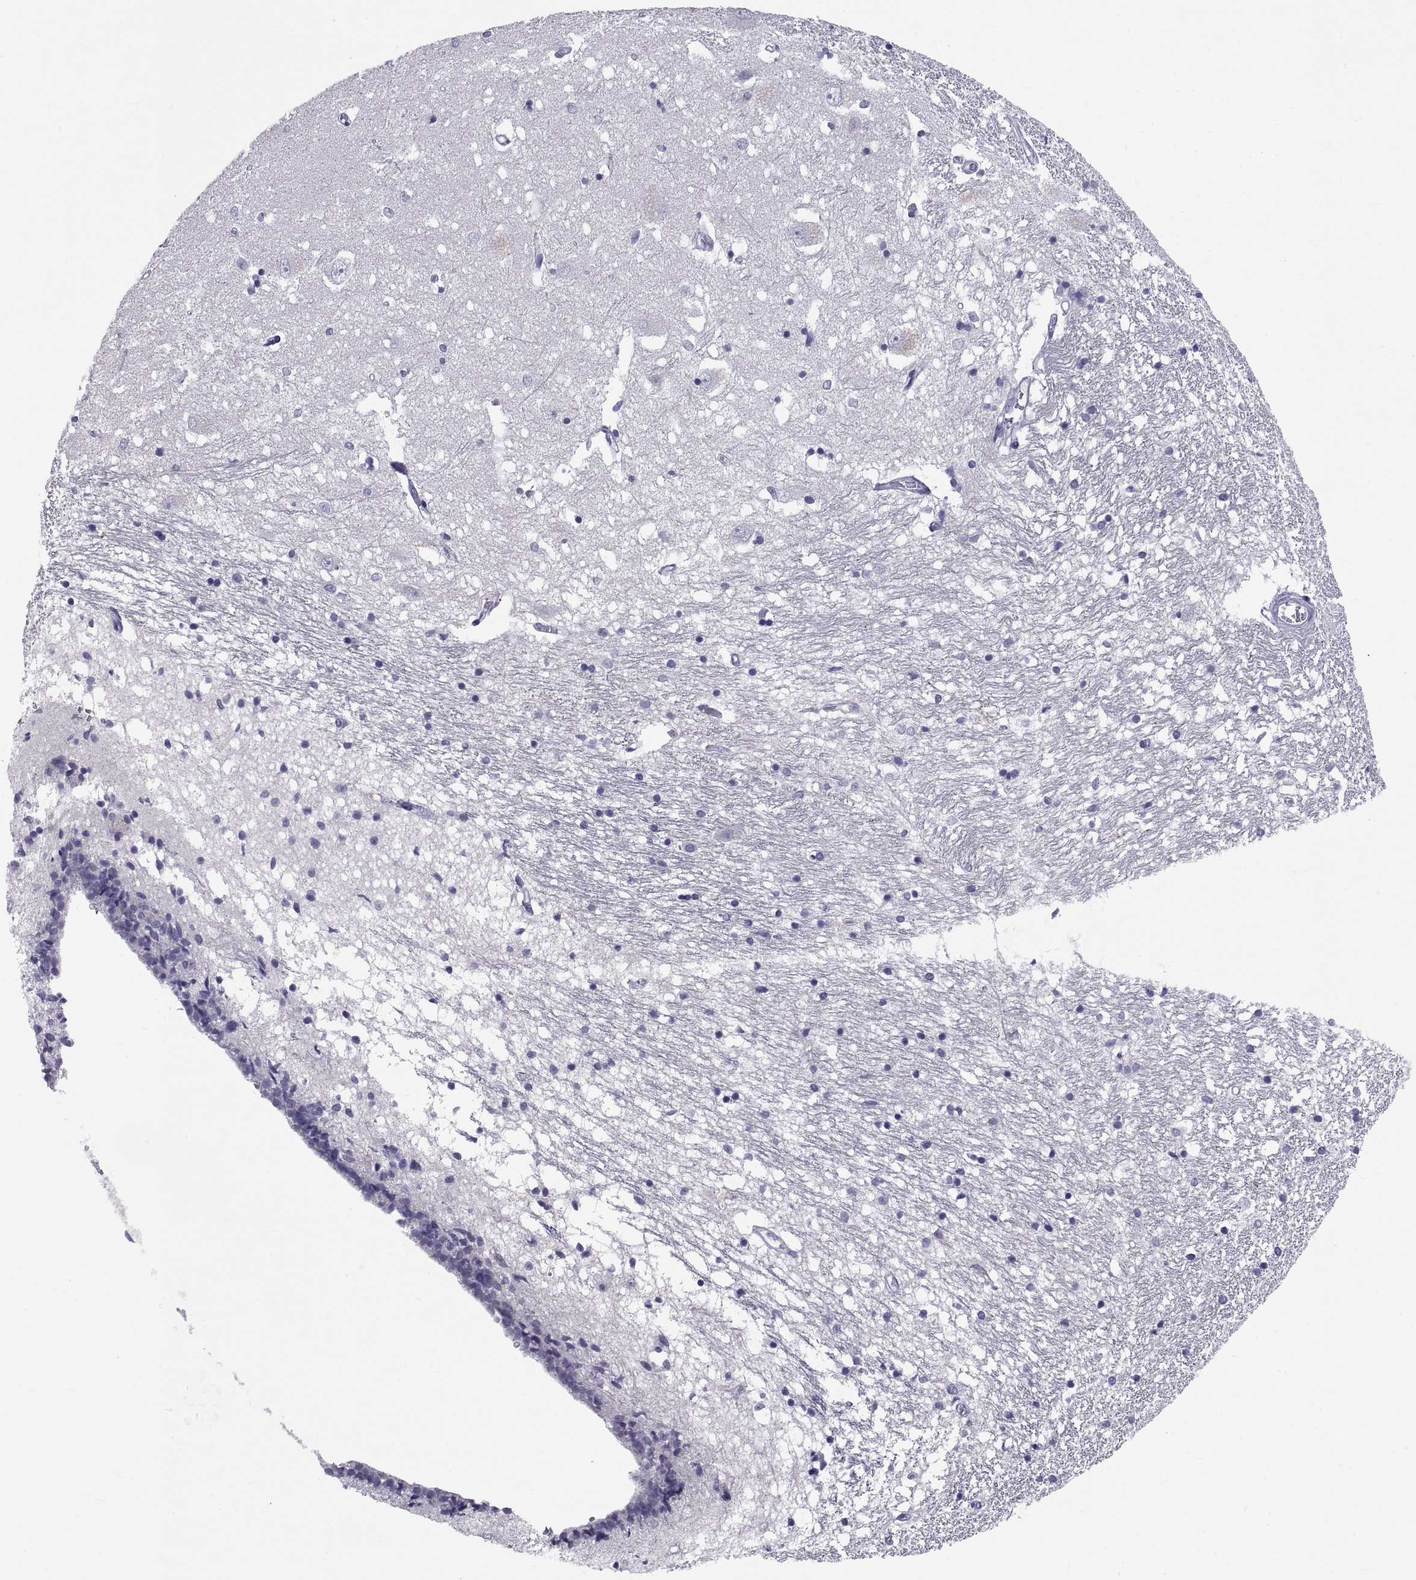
{"staining": {"intensity": "negative", "quantity": "none", "location": "none"}, "tissue": "caudate", "cell_type": "Glial cells", "image_type": "normal", "snomed": [{"axis": "morphology", "description": "Normal tissue, NOS"}, {"axis": "topography", "description": "Lateral ventricle wall"}], "caption": "This micrograph is of normal caudate stained with immunohistochemistry to label a protein in brown with the nuclei are counter-stained blue. There is no expression in glial cells. (DAB immunohistochemistry with hematoxylin counter stain).", "gene": "TEX13A", "patient": {"sex": "female", "age": 71}}